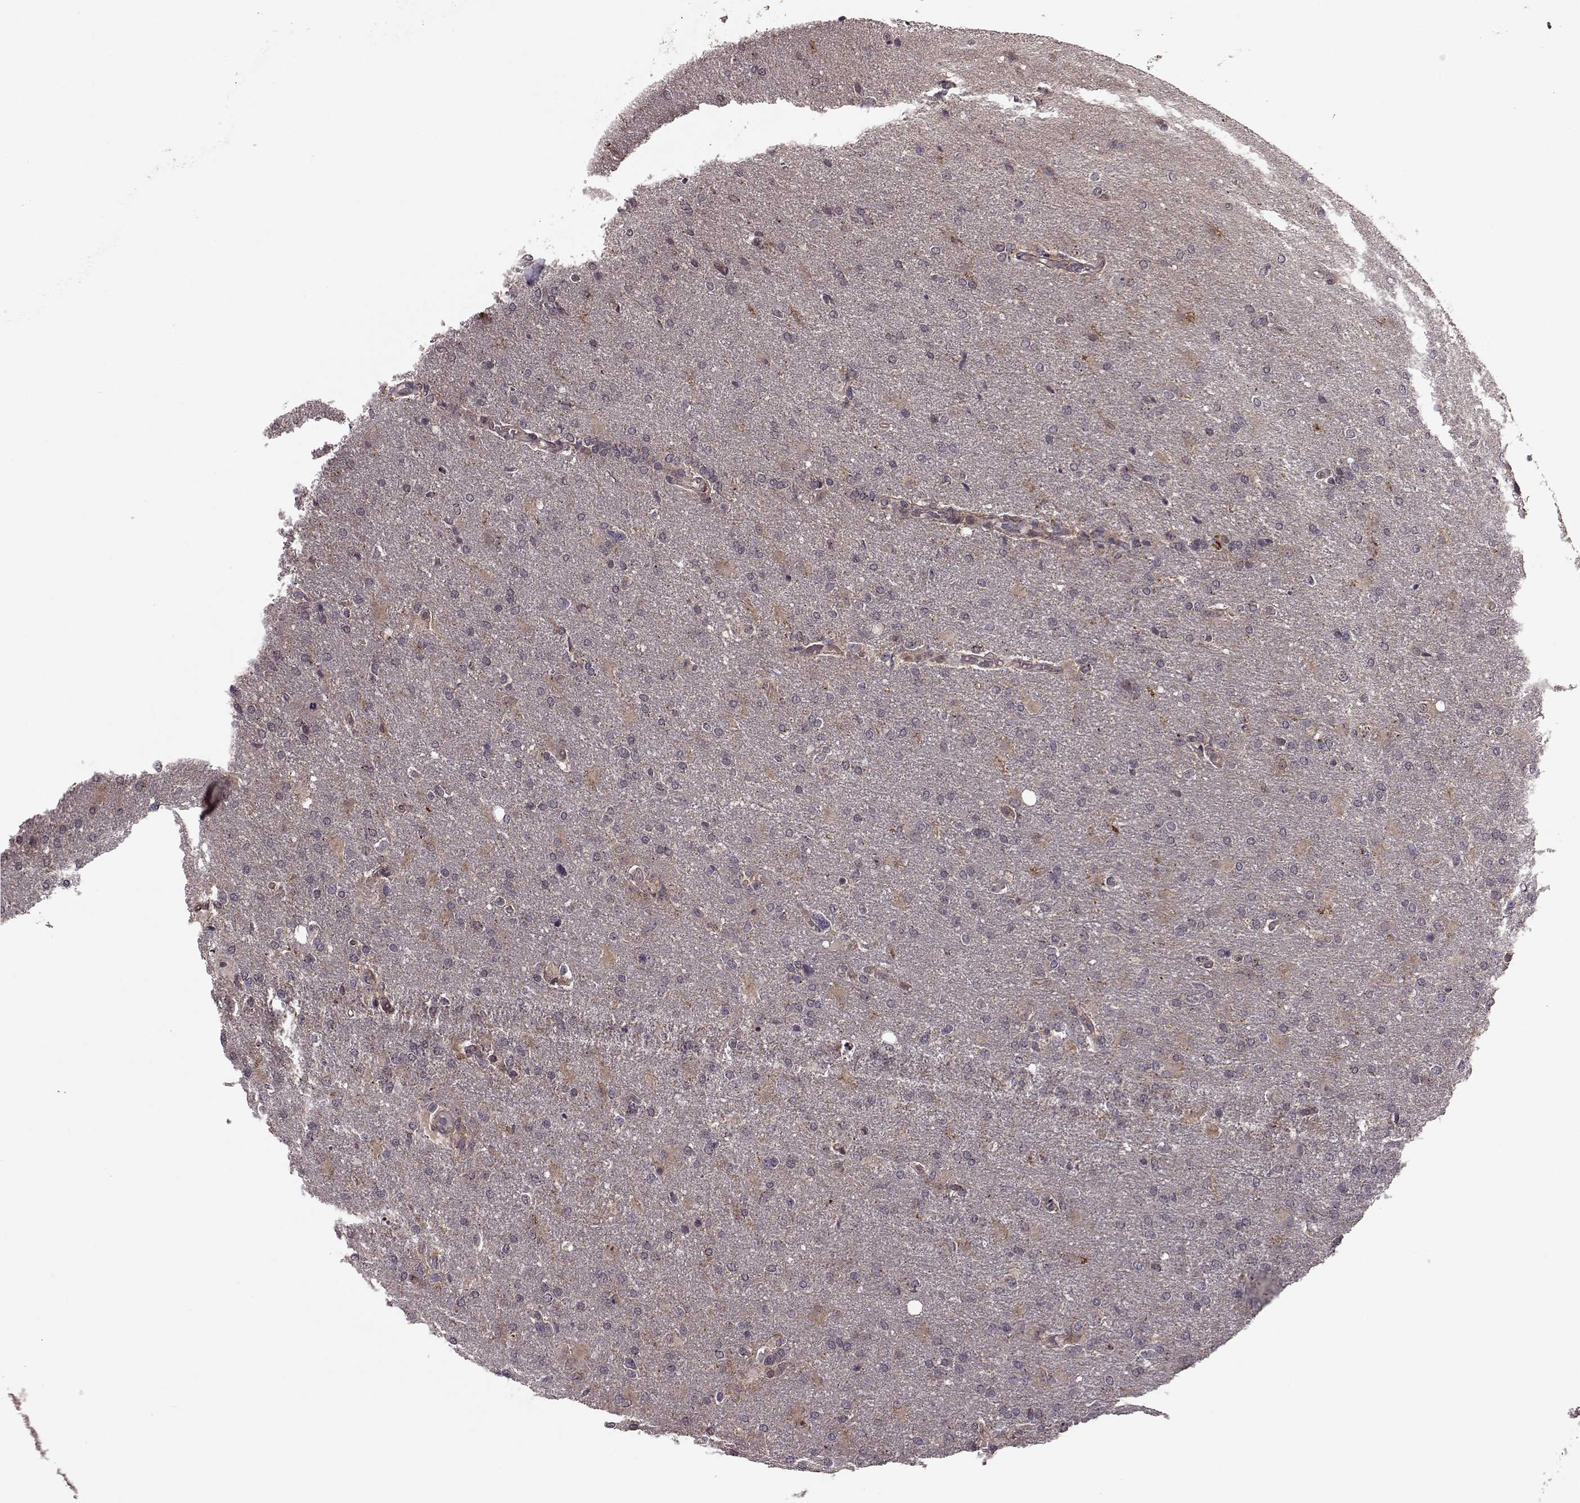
{"staining": {"intensity": "negative", "quantity": "none", "location": "none"}, "tissue": "glioma", "cell_type": "Tumor cells", "image_type": "cancer", "snomed": [{"axis": "morphology", "description": "Glioma, malignant, High grade"}, {"axis": "topography", "description": "Brain"}], "caption": "IHC histopathology image of neoplastic tissue: human high-grade glioma (malignant) stained with DAB demonstrates no significant protein expression in tumor cells.", "gene": "FNIP2", "patient": {"sex": "male", "age": 68}}